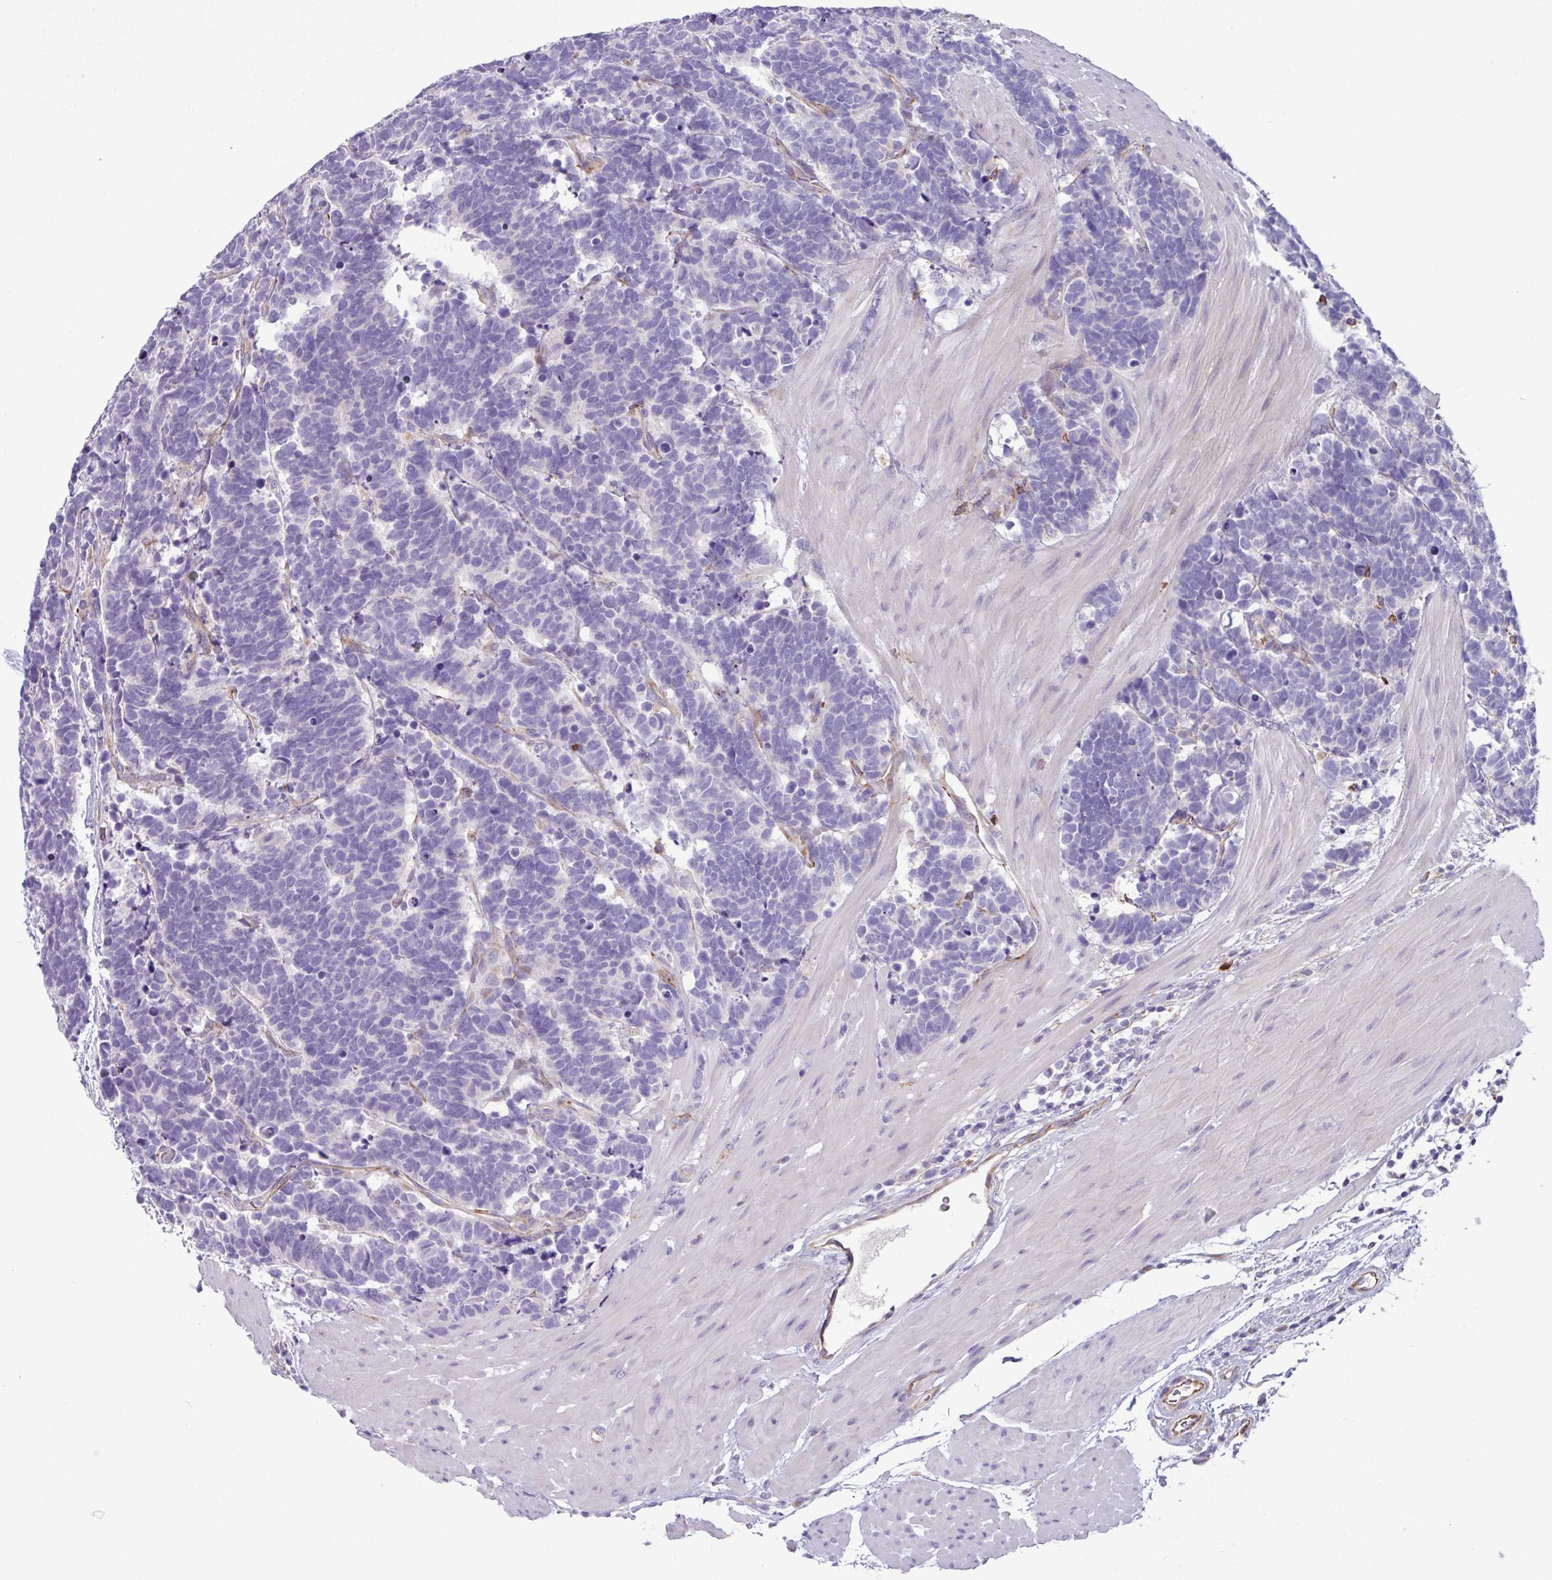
{"staining": {"intensity": "negative", "quantity": "none", "location": "none"}, "tissue": "carcinoid", "cell_type": "Tumor cells", "image_type": "cancer", "snomed": [{"axis": "morphology", "description": "Carcinoma, NOS"}, {"axis": "morphology", "description": "Carcinoid, malignant, NOS"}, {"axis": "topography", "description": "Urinary bladder"}], "caption": "Immunohistochemistry (IHC) of human carcinoid demonstrates no staining in tumor cells.", "gene": "MRM2", "patient": {"sex": "male", "age": 57}}